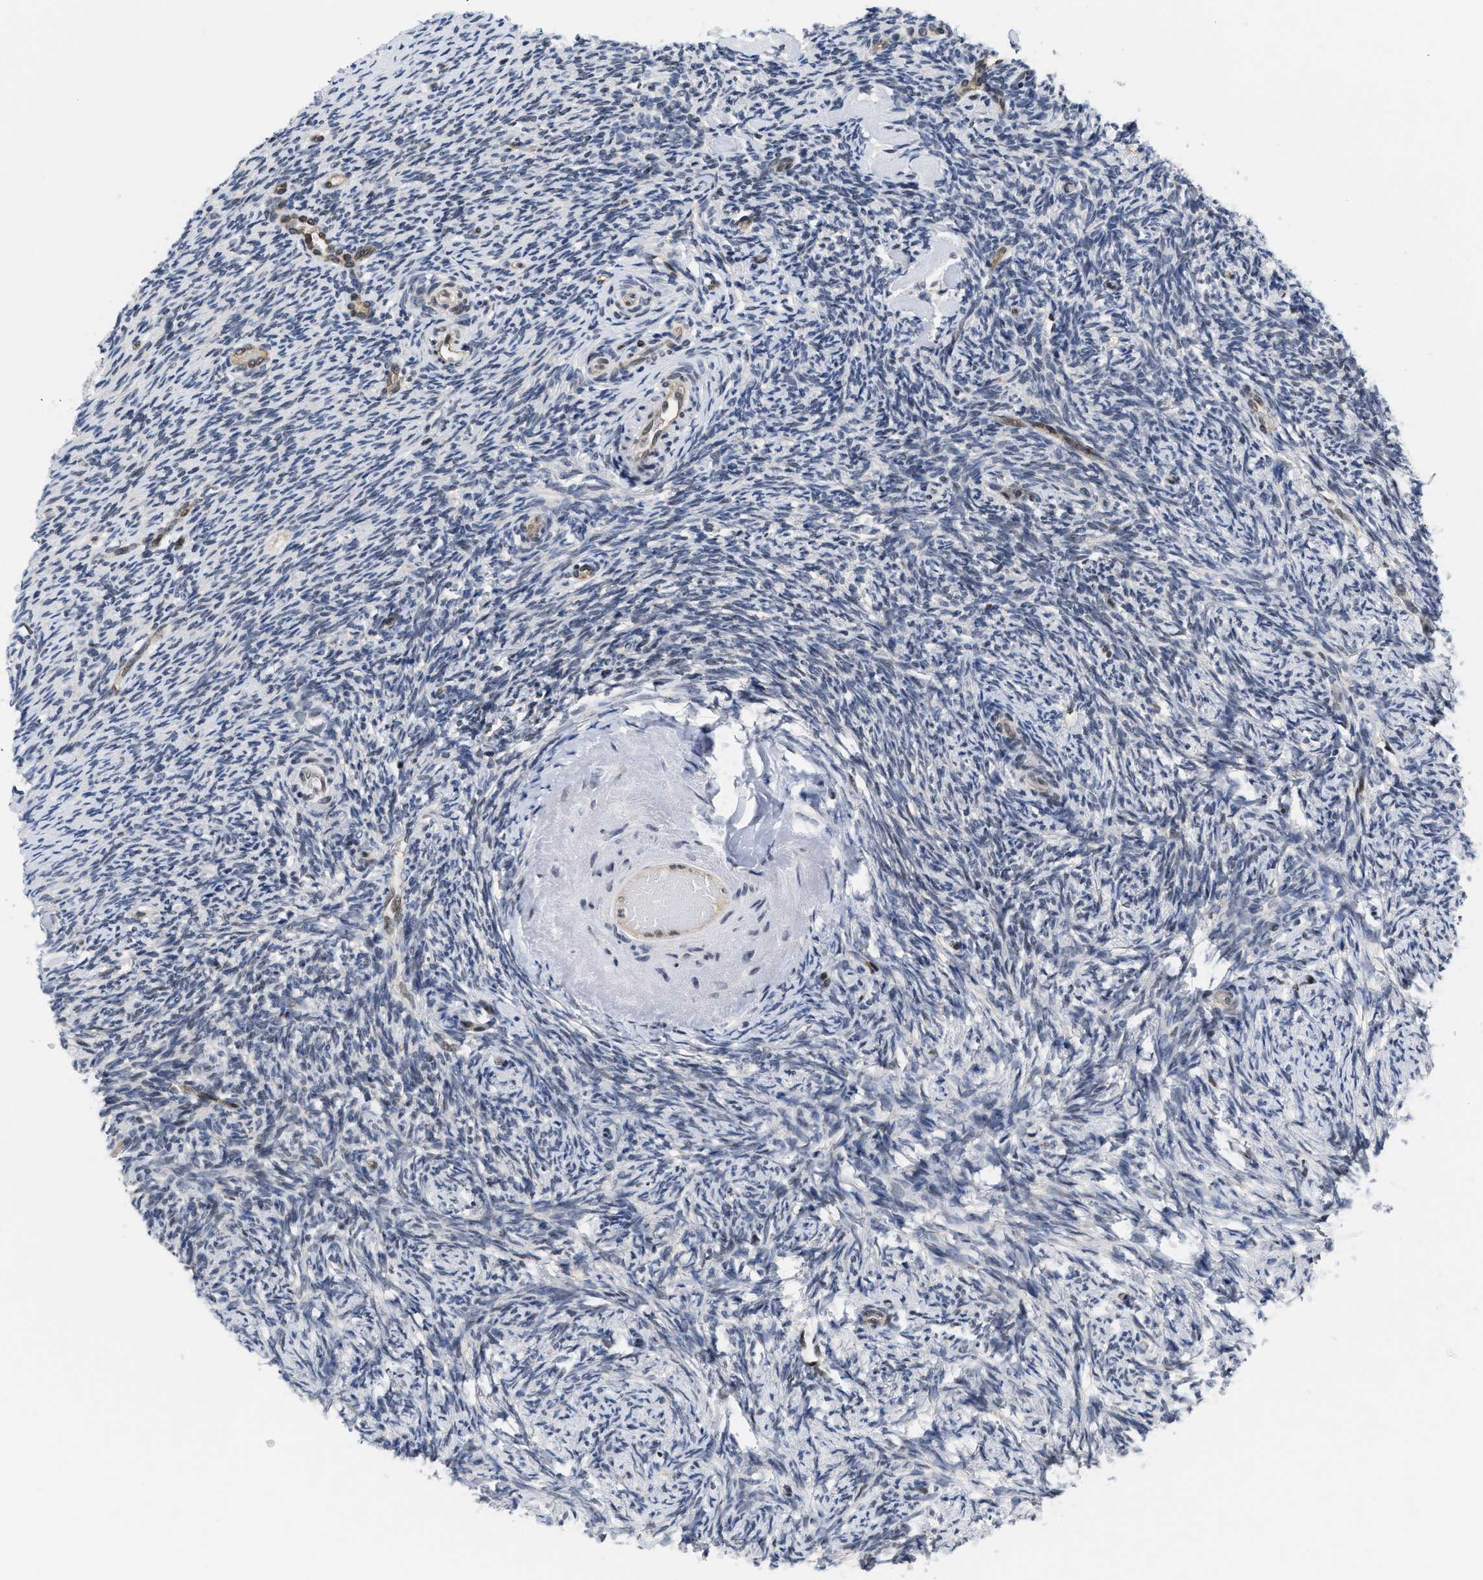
{"staining": {"intensity": "negative", "quantity": "none", "location": "none"}, "tissue": "ovary", "cell_type": "Ovarian stroma cells", "image_type": "normal", "snomed": [{"axis": "morphology", "description": "Normal tissue, NOS"}, {"axis": "topography", "description": "Ovary"}], "caption": "High magnification brightfield microscopy of unremarkable ovary stained with DAB (3,3'-diaminobenzidine) (brown) and counterstained with hematoxylin (blue): ovarian stroma cells show no significant positivity. (DAB (3,3'-diaminobenzidine) immunohistochemistry (IHC), high magnification).", "gene": "HIF1A", "patient": {"sex": "female", "age": 60}}